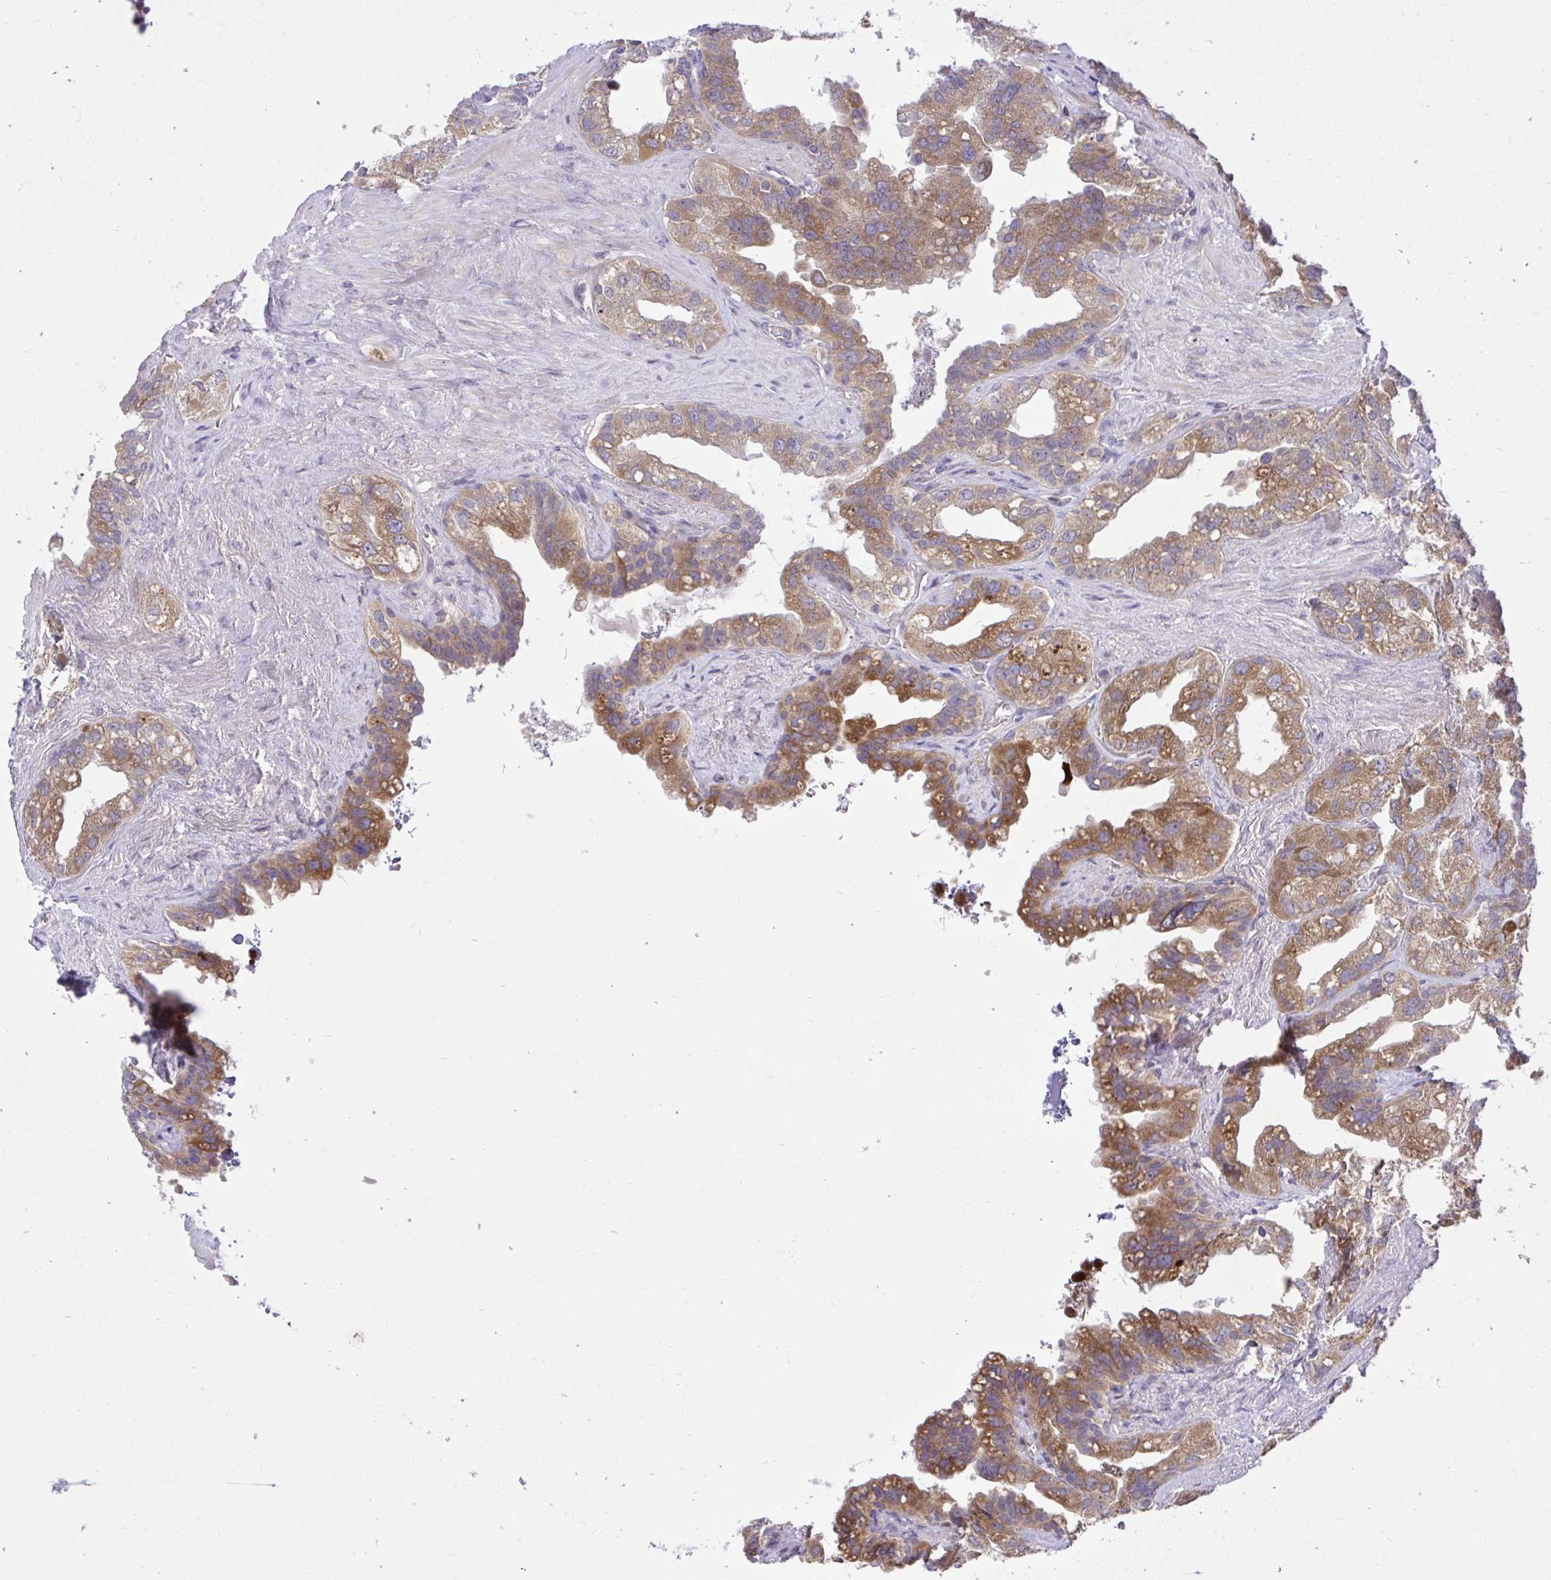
{"staining": {"intensity": "moderate", "quantity": ">75%", "location": "cytoplasmic/membranous"}, "tissue": "seminal vesicle", "cell_type": "Glandular cells", "image_type": "normal", "snomed": [{"axis": "morphology", "description": "Normal tissue, NOS"}, {"axis": "topography", "description": "Seminal veicle"}, {"axis": "topography", "description": "Peripheral nerve tissue"}], "caption": "Approximately >75% of glandular cells in benign seminal vesicle display moderate cytoplasmic/membranous protein staining as visualized by brown immunohistochemical staining.", "gene": "CHIA", "patient": {"sex": "male", "age": 76}}